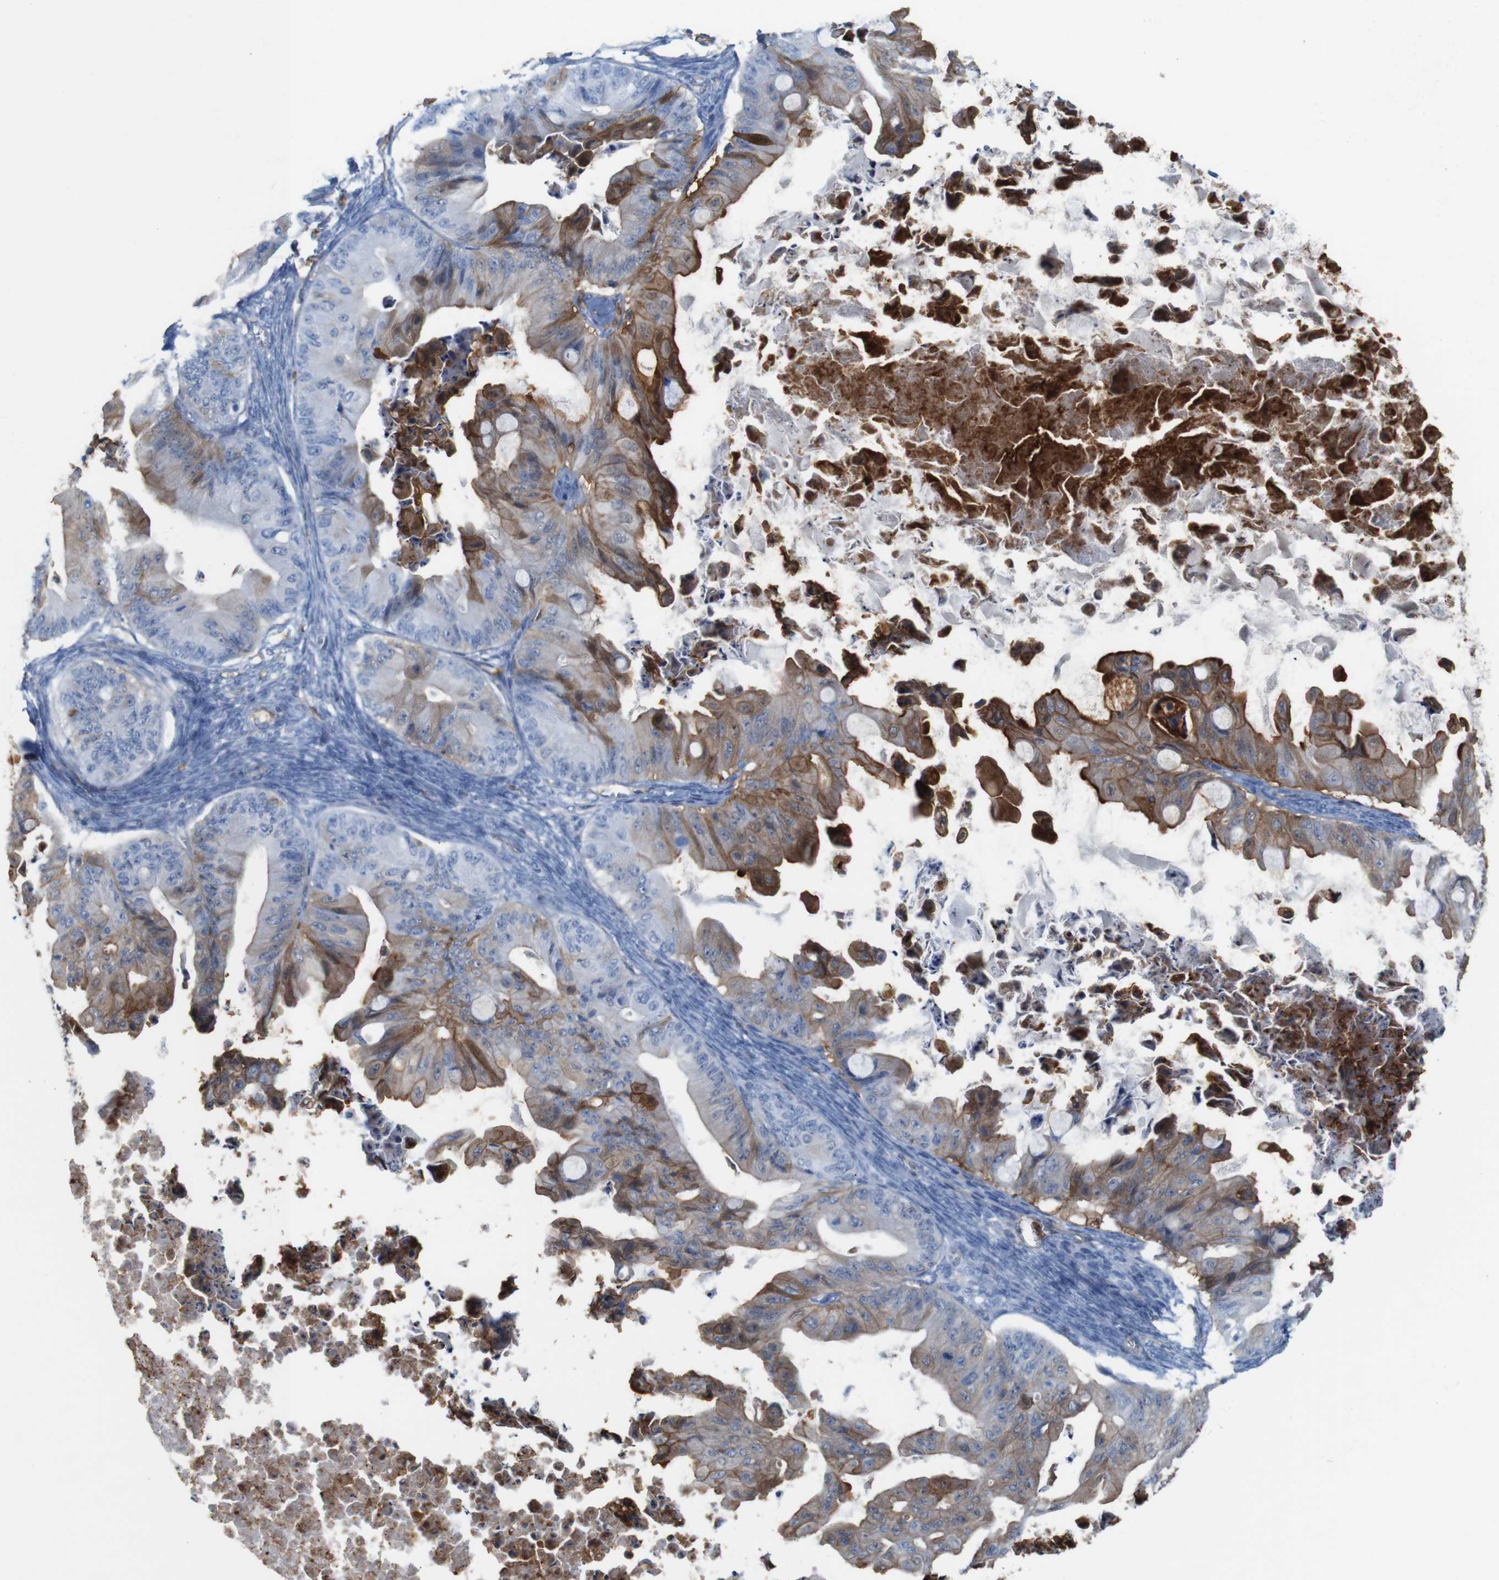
{"staining": {"intensity": "strong", "quantity": "<25%", "location": "cytoplasmic/membranous"}, "tissue": "ovarian cancer", "cell_type": "Tumor cells", "image_type": "cancer", "snomed": [{"axis": "morphology", "description": "Cystadenocarcinoma, mucinous, NOS"}, {"axis": "topography", "description": "Ovary"}], "caption": "Immunohistochemical staining of ovarian cancer shows medium levels of strong cytoplasmic/membranous protein positivity in approximately <25% of tumor cells.", "gene": "ANXA1", "patient": {"sex": "female", "age": 37}}